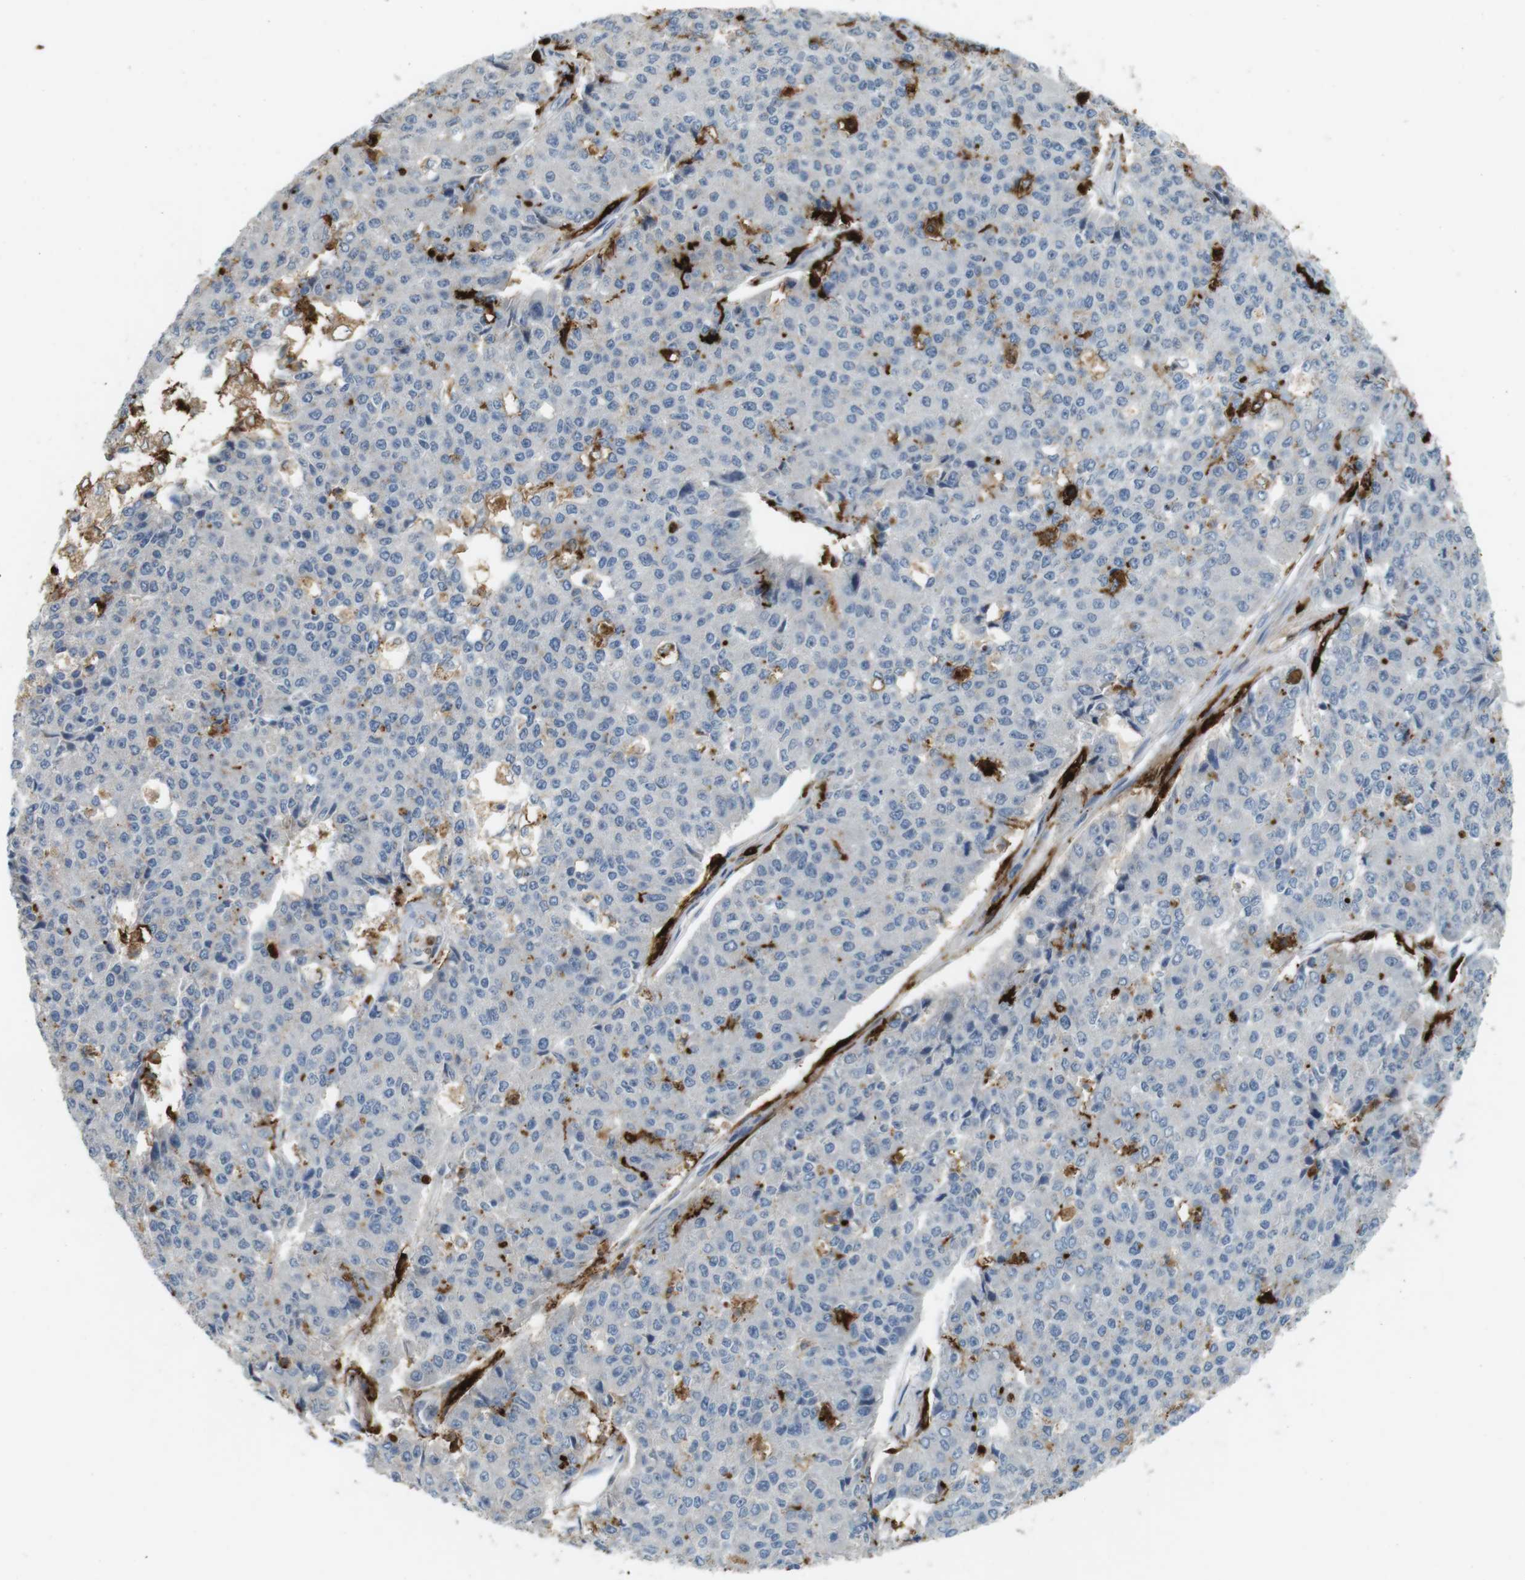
{"staining": {"intensity": "negative", "quantity": "none", "location": "none"}, "tissue": "pancreatic cancer", "cell_type": "Tumor cells", "image_type": "cancer", "snomed": [{"axis": "morphology", "description": "Adenocarcinoma, NOS"}, {"axis": "topography", "description": "Pancreas"}], "caption": "IHC photomicrograph of neoplastic tissue: human adenocarcinoma (pancreatic) stained with DAB displays no significant protein positivity in tumor cells.", "gene": "HLA-DRA", "patient": {"sex": "male", "age": 50}}